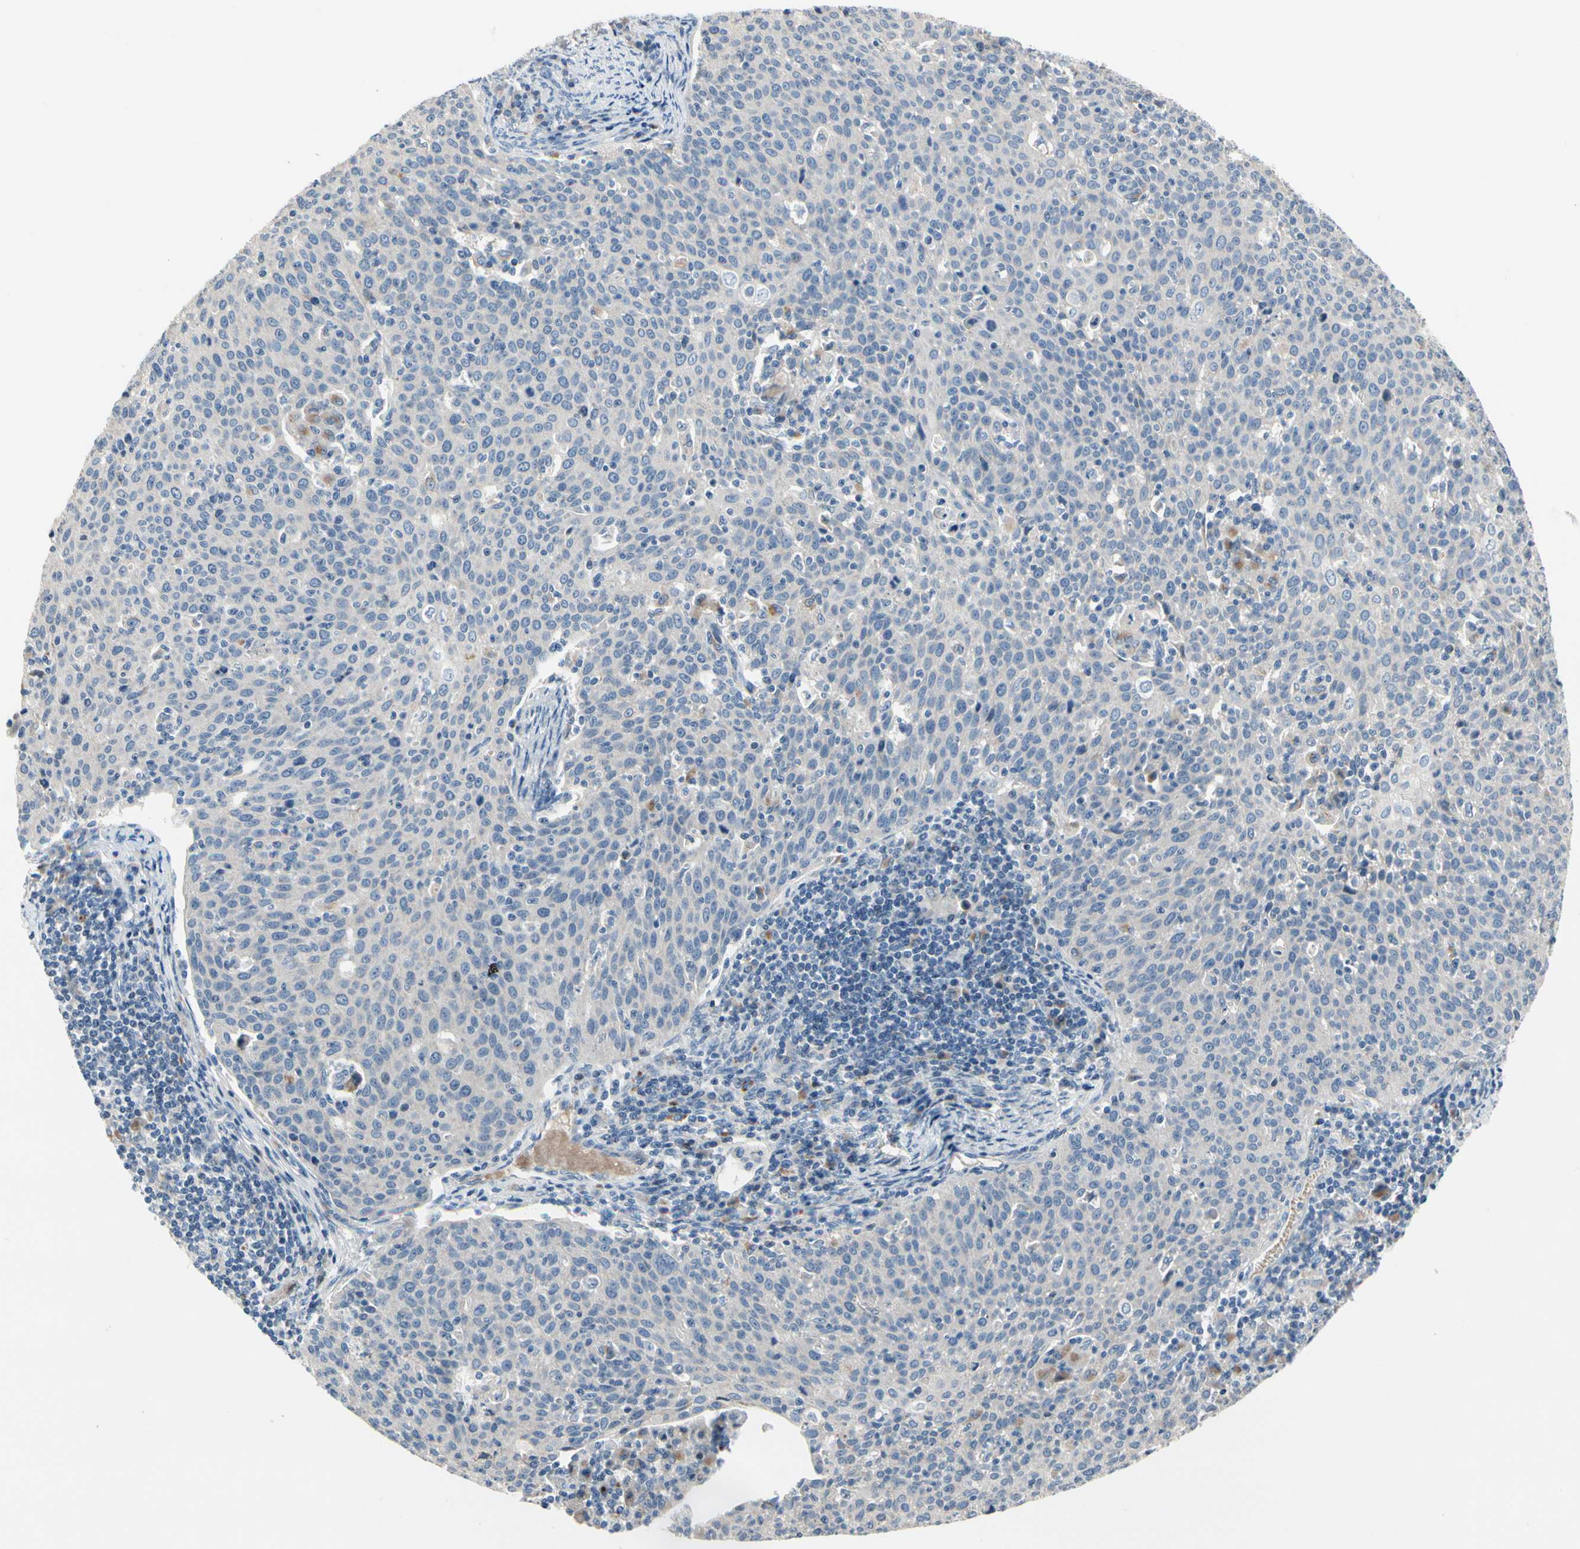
{"staining": {"intensity": "negative", "quantity": "none", "location": "none"}, "tissue": "cervical cancer", "cell_type": "Tumor cells", "image_type": "cancer", "snomed": [{"axis": "morphology", "description": "Squamous cell carcinoma, NOS"}, {"axis": "topography", "description": "Cervix"}], "caption": "Protein analysis of cervical squamous cell carcinoma shows no significant expression in tumor cells.", "gene": "NFASC", "patient": {"sex": "female", "age": 38}}